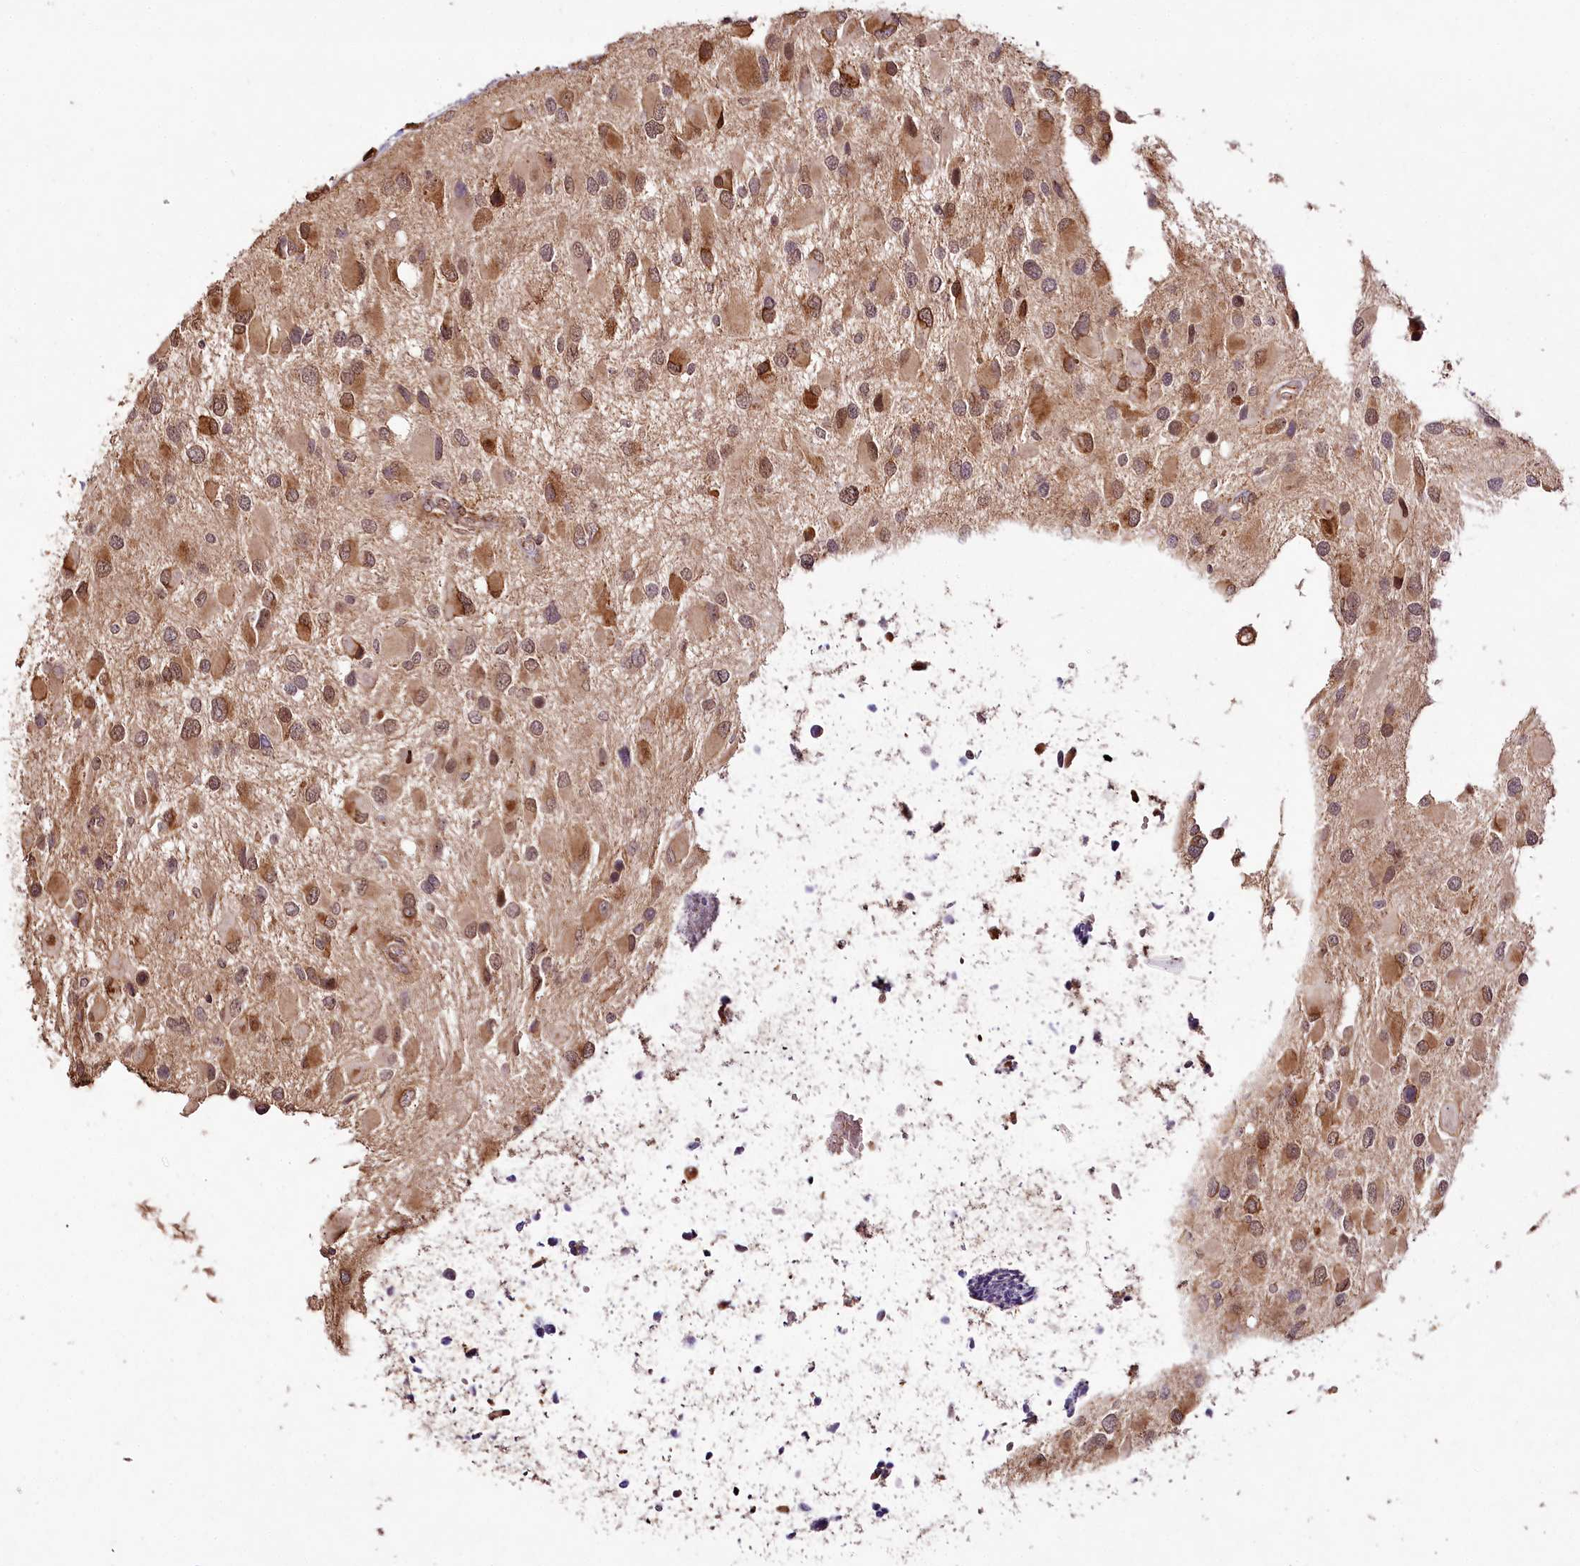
{"staining": {"intensity": "moderate", "quantity": ">75%", "location": "cytoplasmic/membranous,nuclear"}, "tissue": "glioma", "cell_type": "Tumor cells", "image_type": "cancer", "snomed": [{"axis": "morphology", "description": "Glioma, malignant, High grade"}, {"axis": "topography", "description": "Brain"}], "caption": "Glioma stained with a protein marker shows moderate staining in tumor cells.", "gene": "ALKBH8", "patient": {"sex": "male", "age": 53}}